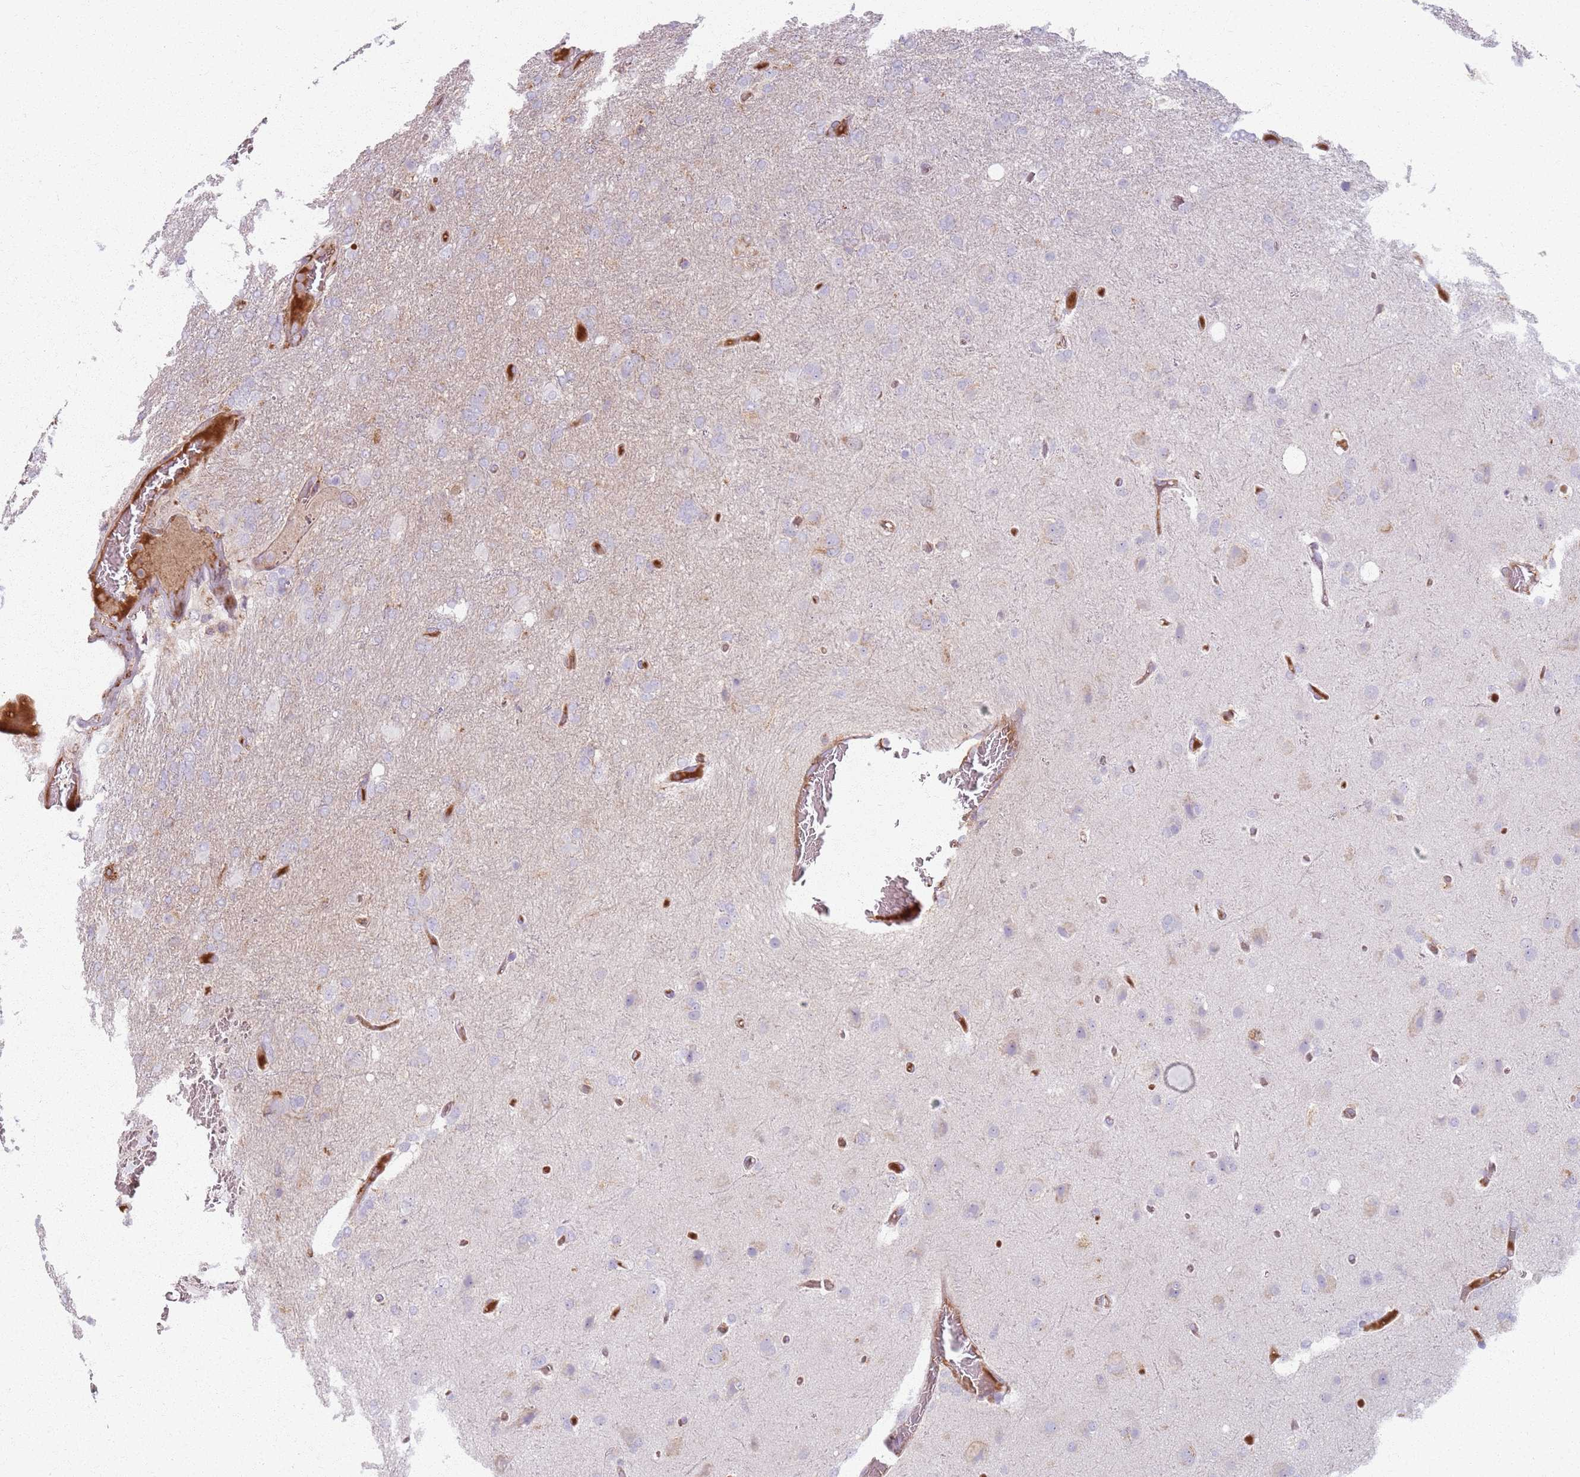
{"staining": {"intensity": "negative", "quantity": "none", "location": "none"}, "tissue": "glioma", "cell_type": "Tumor cells", "image_type": "cancer", "snomed": [{"axis": "morphology", "description": "Glioma, malignant, High grade"}, {"axis": "topography", "description": "Brain"}], "caption": "Malignant glioma (high-grade) was stained to show a protein in brown. There is no significant expression in tumor cells. (DAB immunohistochemistry (IHC) with hematoxylin counter stain).", "gene": "COLGALT1", "patient": {"sex": "female", "age": 74}}